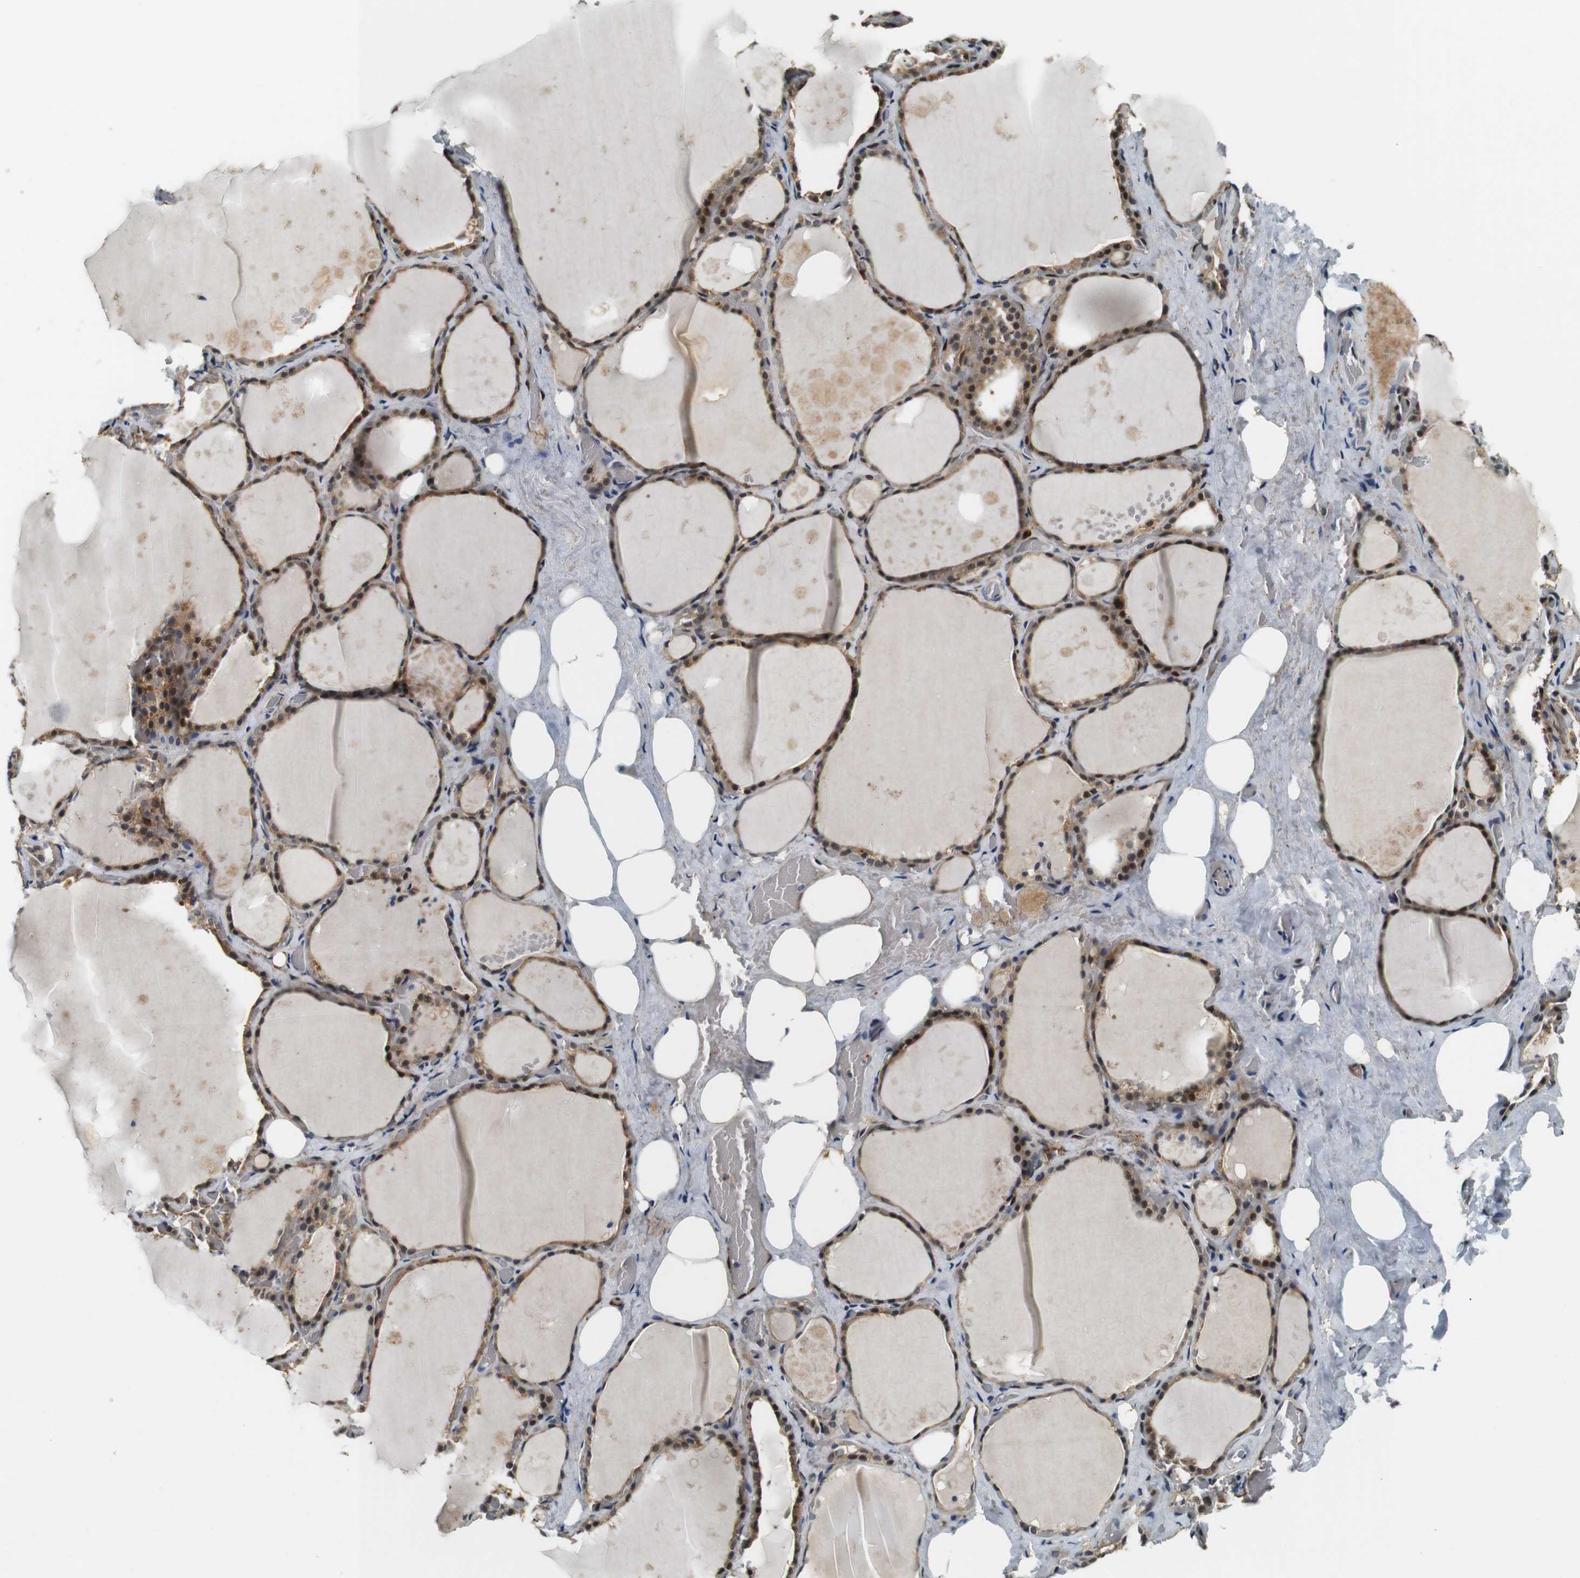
{"staining": {"intensity": "moderate", "quantity": ">75%", "location": "cytoplasmic/membranous,nuclear"}, "tissue": "thyroid gland", "cell_type": "Glandular cells", "image_type": "normal", "snomed": [{"axis": "morphology", "description": "Normal tissue, NOS"}, {"axis": "topography", "description": "Thyroid gland"}], "caption": "A high-resolution photomicrograph shows immunohistochemistry staining of benign thyroid gland, which displays moderate cytoplasmic/membranous,nuclear staining in about >75% of glandular cells. (IHC, brightfield microscopy, high magnification).", "gene": "LXN", "patient": {"sex": "male", "age": 61}}